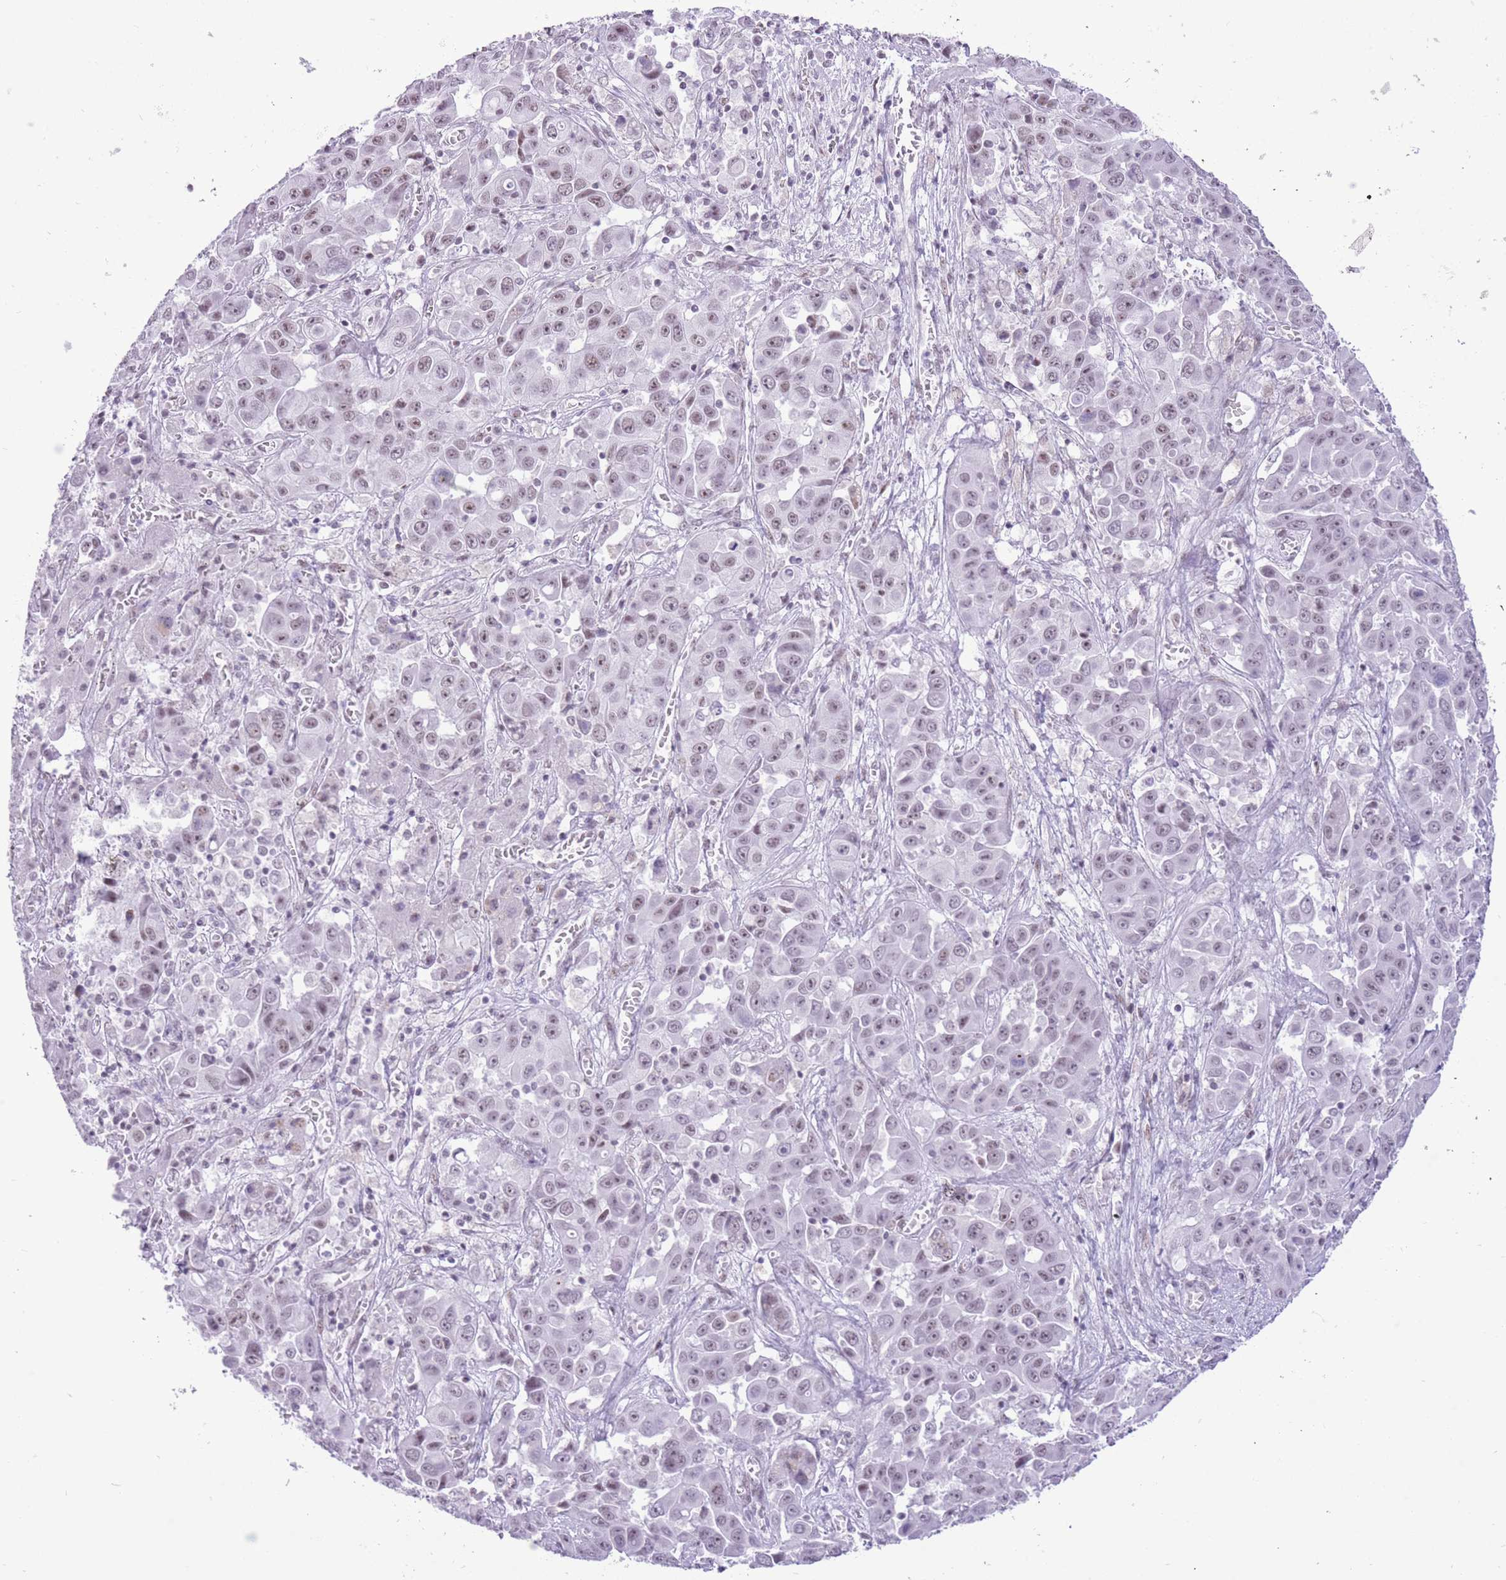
{"staining": {"intensity": "weak", "quantity": "25%-75%", "location": "nuclear"}, "tissue": "liver cancer", "cell_type": "Tumor cells", "image_type": "cancer", "snomed": [{"axis": "morphology", "description": "Cholangiocarcinoma"}, {"axis": "topography", "description": "Liver"}], "caption": "A brown stain shows weak nuclear expression of a protein in liver cancer (cholangiocarcinoma) tumor cells.", "gene": "ZBED5", "patient": {"sex": "female", "age": 52}}